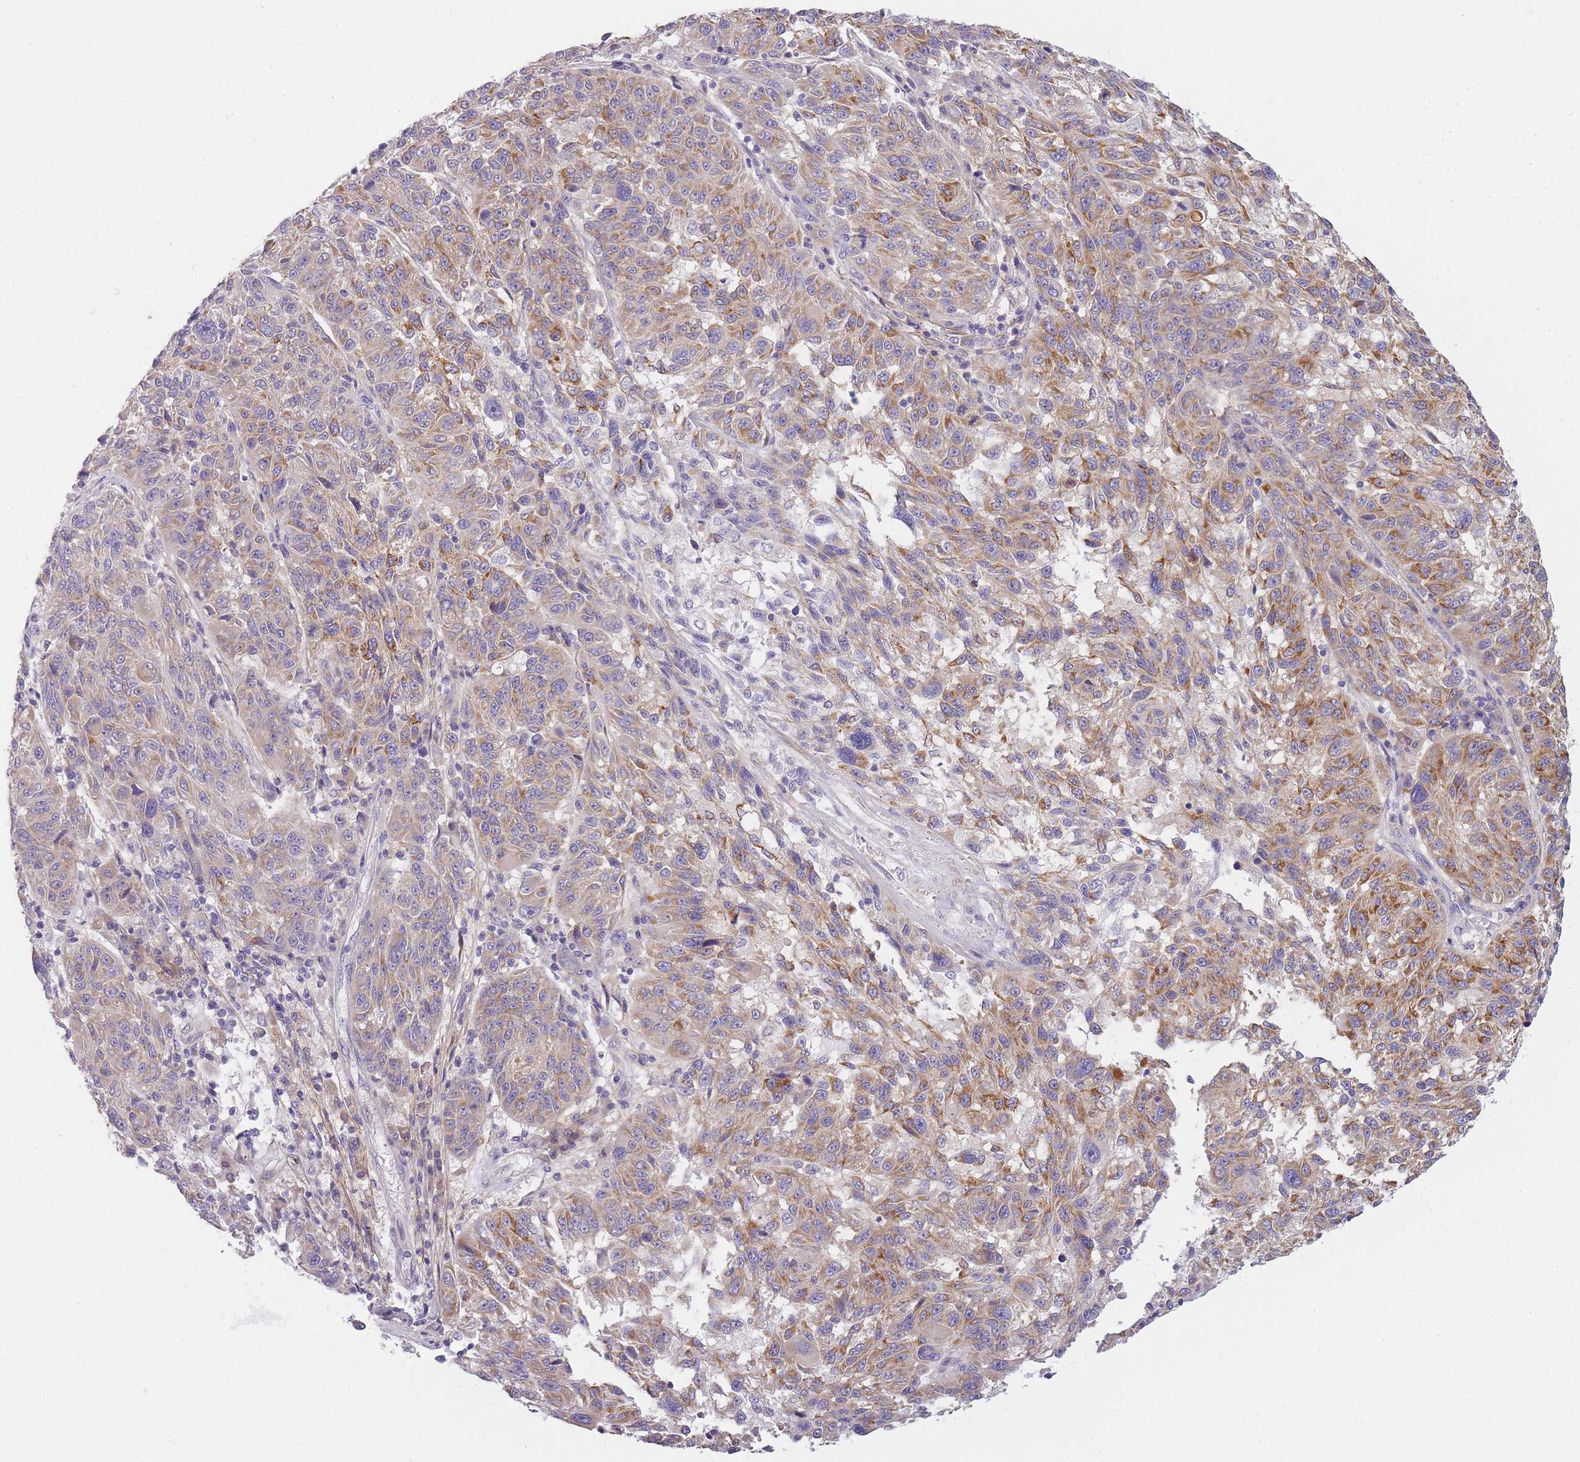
{"staining": {"intensity": "moderate", "quantity": "25%-75%", "location": "cytoplasmic/membranous"}, "tissue": "melanoma", "cell_type": "Tumor cells", "image_type": "cancer", "snomed": [{"axis": "morphology", "description": "Malignant melanoma, NOS"}, {"axis": "topography", "description": "Skin"}], "caption": "Melanoma stained with a brown dye reveals moderate cytoplasmic/membranous positive staining in about 25%-75% of tumor cells.", "gene": "AP3M2", "patient": {"sex": "male", "age": 53}}